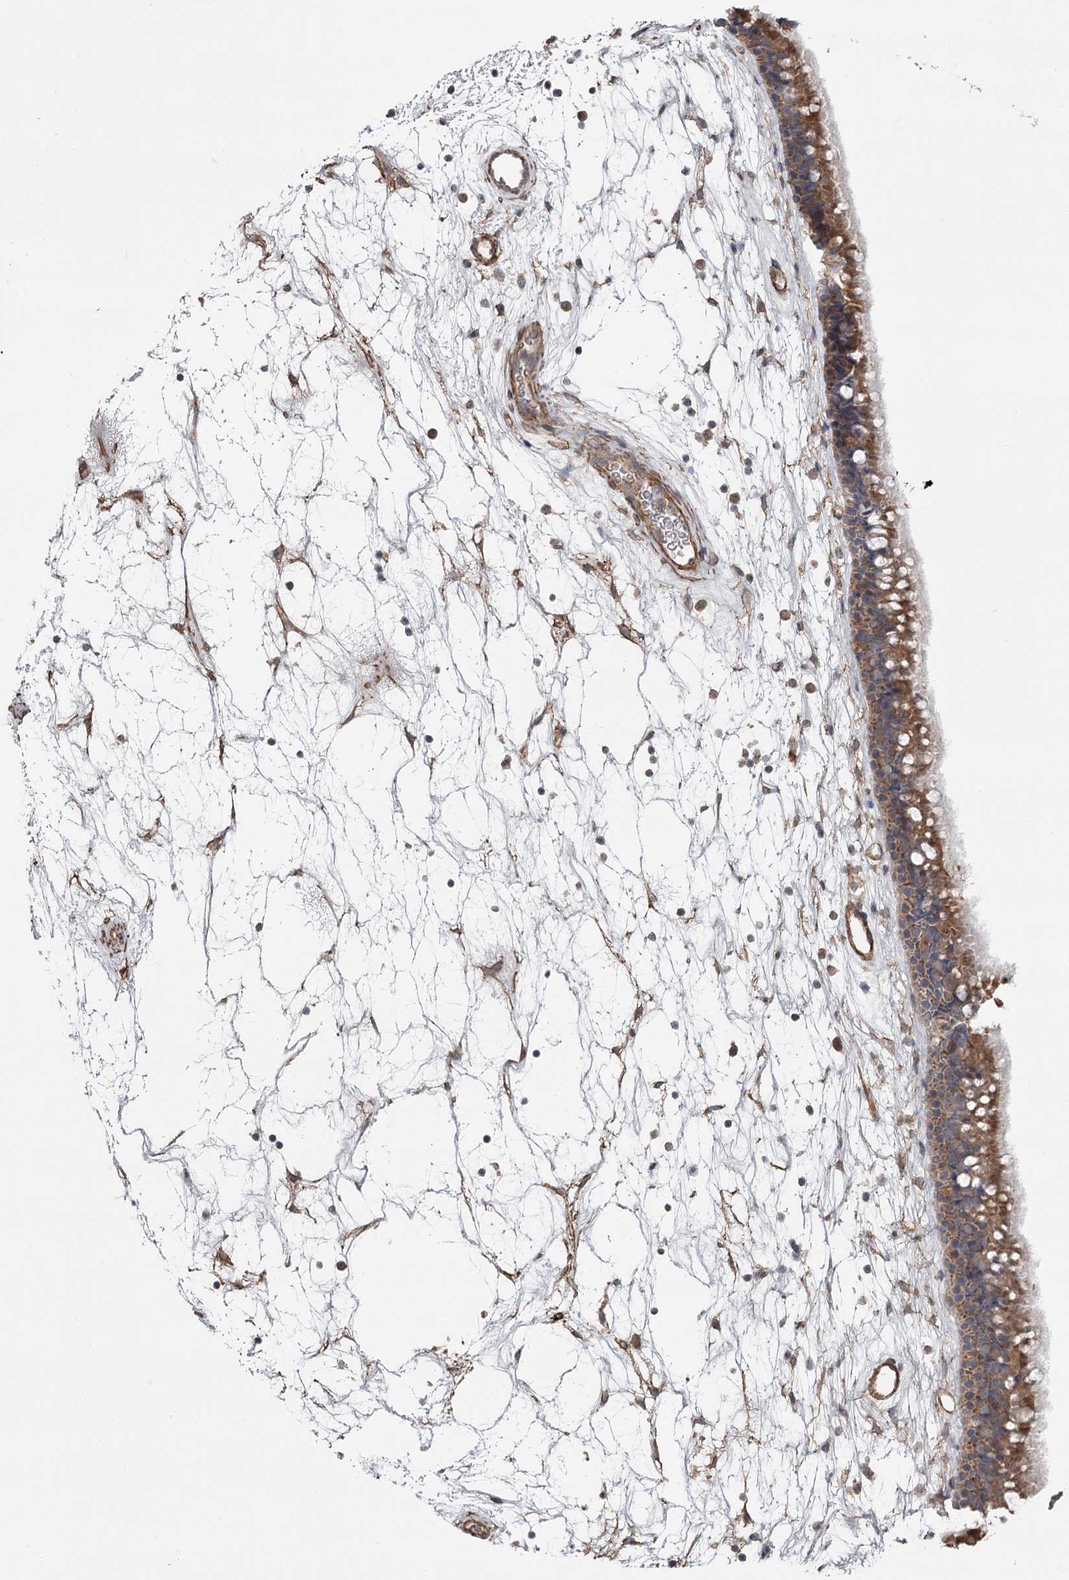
{"staining": {"intensity": "moderate", "quantity": ">75%", "location": "cytoplasmic/membranous"}, "tissue": "nasopharynx", "cell_type": "Respiratory epithelial cells", "image_type": "normal", "snomed": [{"axis": "morphology", "description": "Normal tissue, NOS"}, {"axis": "topography", "description": "Nasopharynx"}], "caption": "Immunohistochemistry histopathology image of unremarkable nasopharynx: nasopharynx stained using immunohistochemistry (IHC) shows medium levels of moderate protein expression localized specifically in the cytoplasmic/membranous of respiratory epithelial cells, appearing as a cytoplasmic/membranous brown color.", "gene": "DHRS9", "patient": {"sex": "male", "age": 64}}